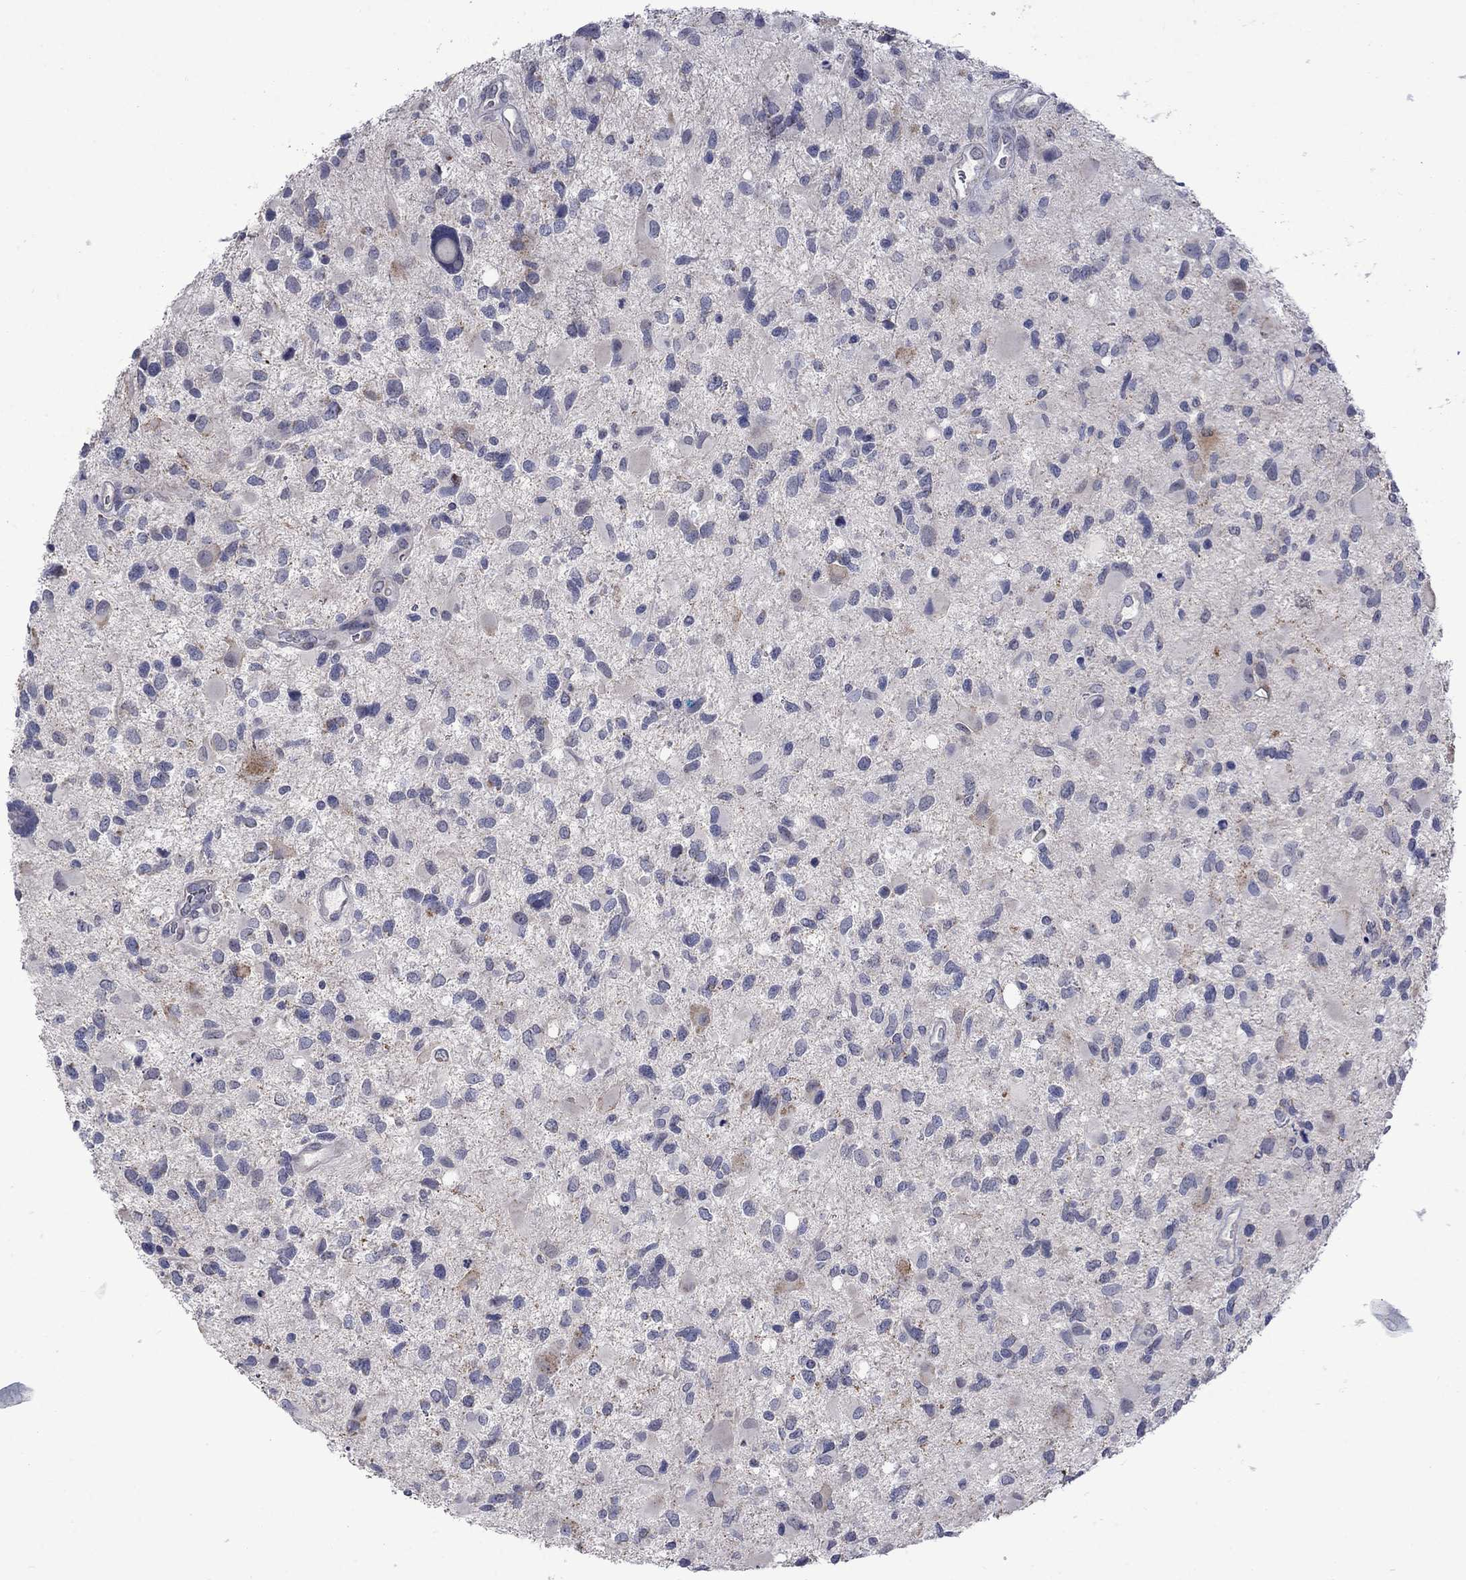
{"staining": {"intensity": "negative", "quantity": "none", "location": "none"}, "tissue": "glioma", "cell_type": "Tumor cells", "image_type": "cancer", "snomed": [{"axis": "morphology", "description": "Glioma, malignant, Low grade"}, {"axis": "topography", "description": "Brain"}], "caption": "High magnification brightfield microscopy of glioma stained with DAB (3,3'-diaminobenzidine) (brown) and counterstained with hematoxylin (blue): tumor cells show no significant expression.", "gene": "KCNJ16", "patient": {"sex": "female", "age": 32}}